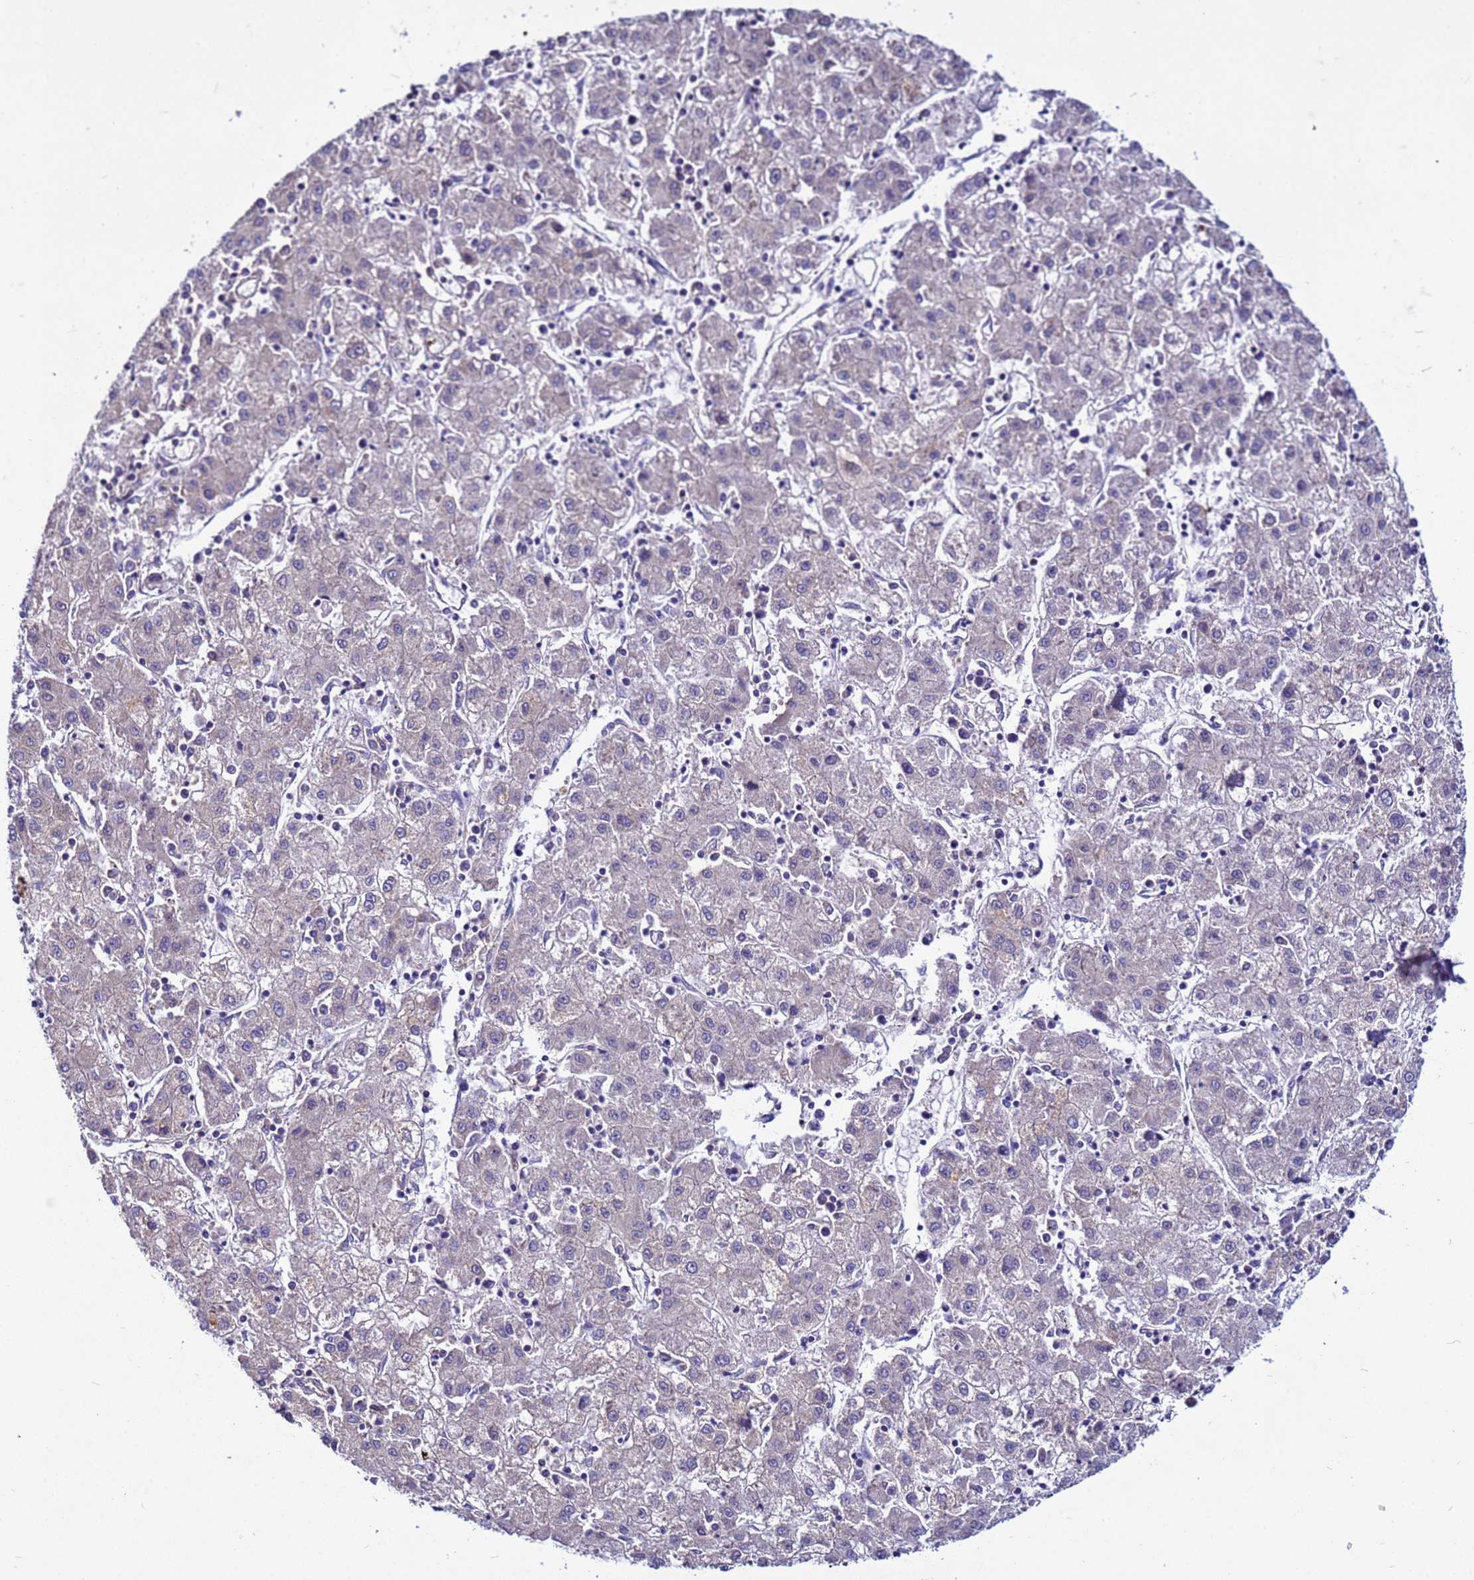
{"staining": {"intensity": "negative", "quantity": "none", "location": "none"}, "tissue": "liver cancer", "cell_type": "Tumor cells", "image_type": "cancer", "snomed": [{"axis": "morphology", "description": "Carcinoma, Hepatocellular, NOS"}, {"axis": "topography", "description": "Liver"}], "caption": "A photomicrograph of liver cancer (hepatocellular carcinoma) stained for a protein reveals no brown staining in tumor cells. The staining is performed using DAB (3,3'-diaminobenzidine) brown chromogen with nuclei counter-stained in using hematoxylin.", "gene": "PKD1", "patient": {"sex": "male", "age": 72}}